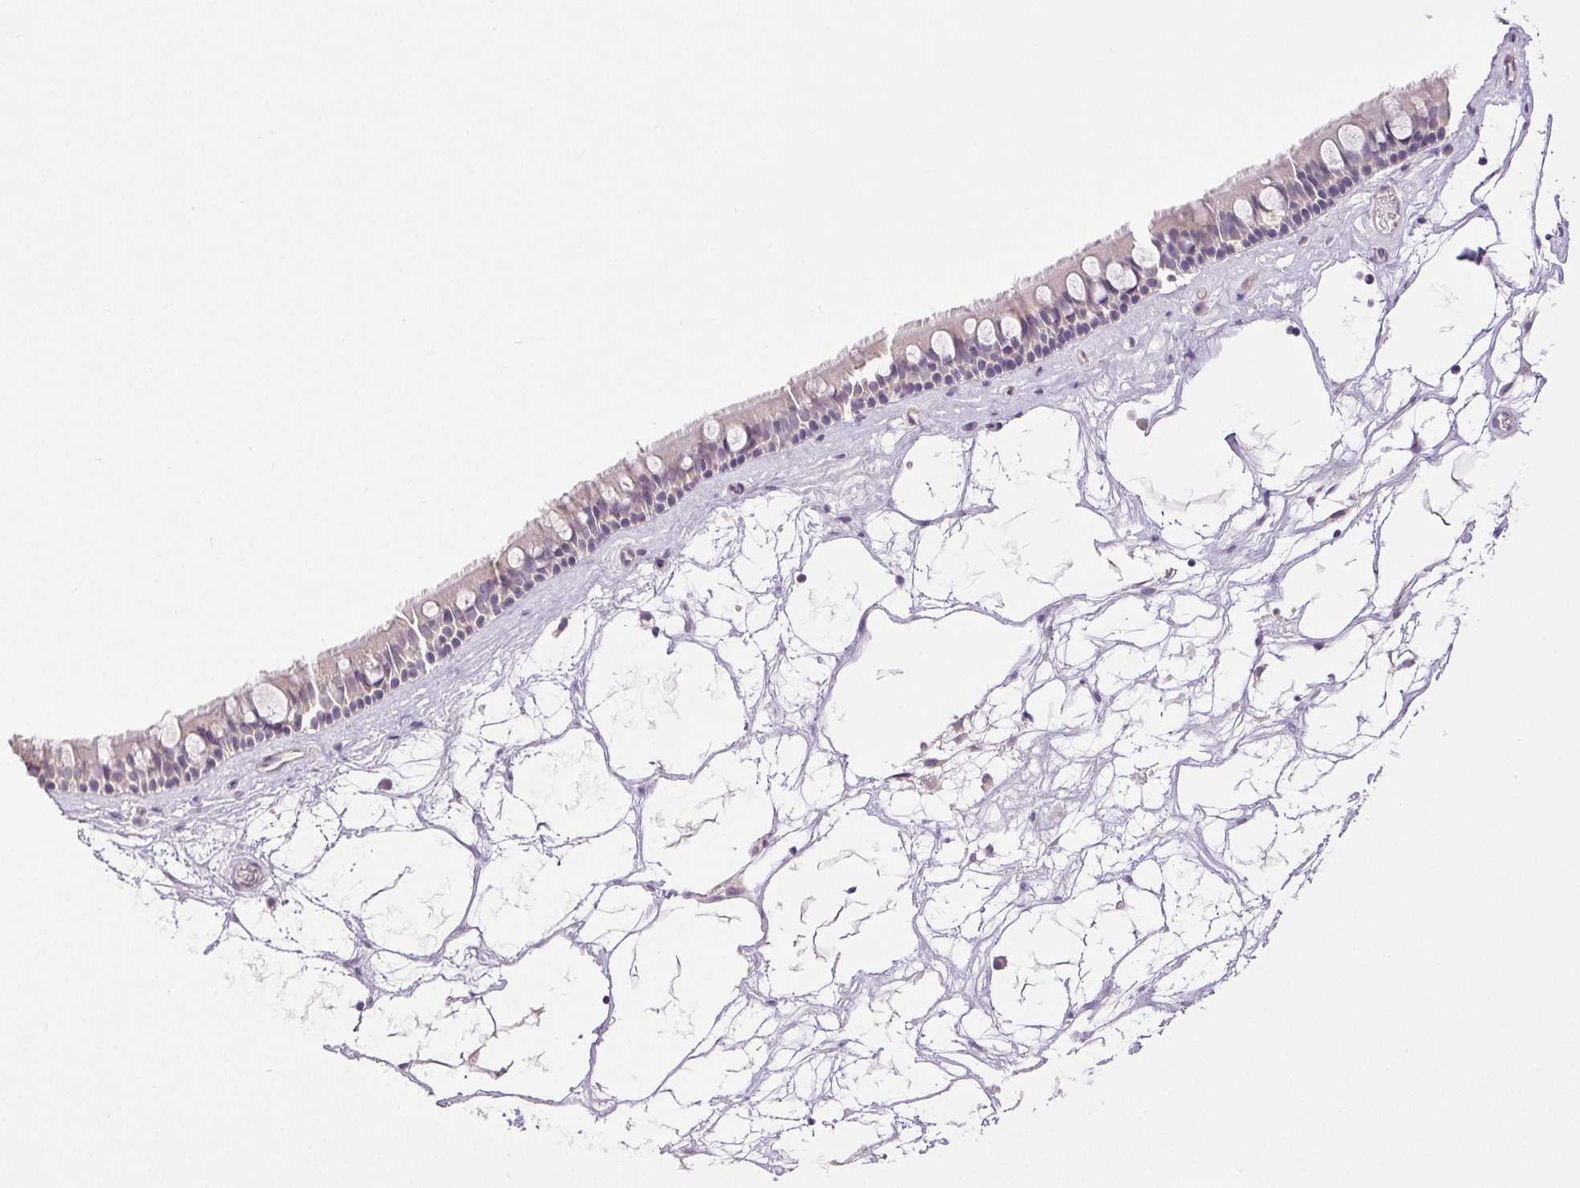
{"staining": {"intensity": "negative", "quantity": "none", "location": "none"}, "tissue": "nasopharynx", "cell_type": "Respiratory epithelial cells", "image_type": "normal", "snomed": [{"axis": "morphology", "description": "Normal tissue, NOS"}, {"axis": "topography", "description": "Nasopharynx"}], "caption": "Respiratory epithelial cells show no significant protein positivity in unremarkable nasopharynx. (Immunohistochemistry, brightfield microscopy, high magnification).", "gene": "PLCB1", "patient": {"sex": "male", "age": 68}}